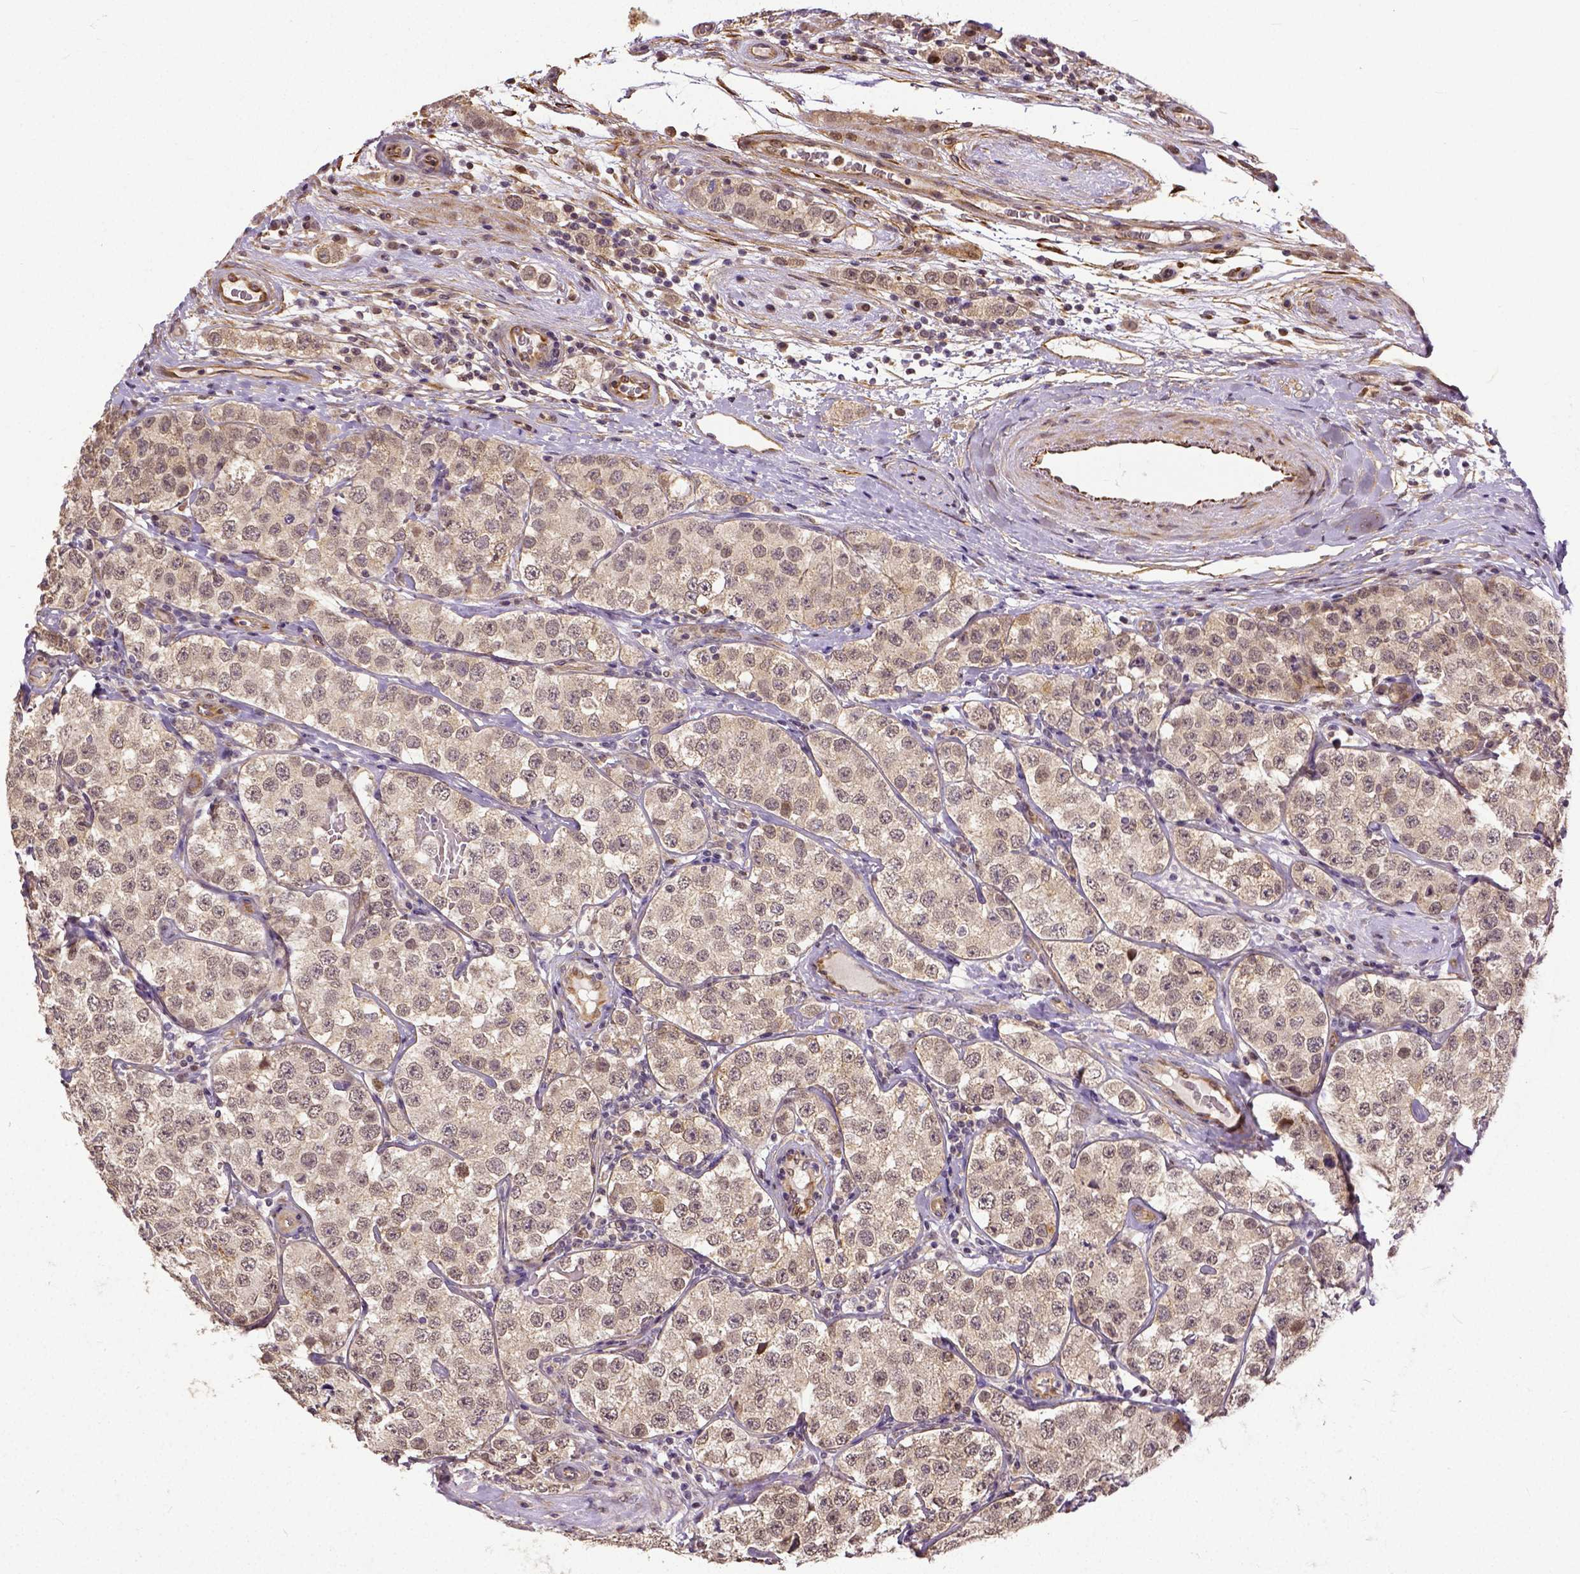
{"staining": {"intensity": "weak", "quantity": ">75%", "location": "cytoplasmic/membranous"}, "tissue": "testis cancer", "cell_type": "Tumor cells", "image_type": "cancer", "snomed": [{"axis": "morphology", "description": "Seminoma, NOS"}, {"axis": "topography", "description": "Testis"}], "caption": "Immunohistochemical staining of human testis cancer (seminoma) exhibits low levels of weak cytoplasmic/membranous protein positivity in about >75% of tumor cells.", "gene": "DICER1", "patient": {"sex": "male", "age": 34}}